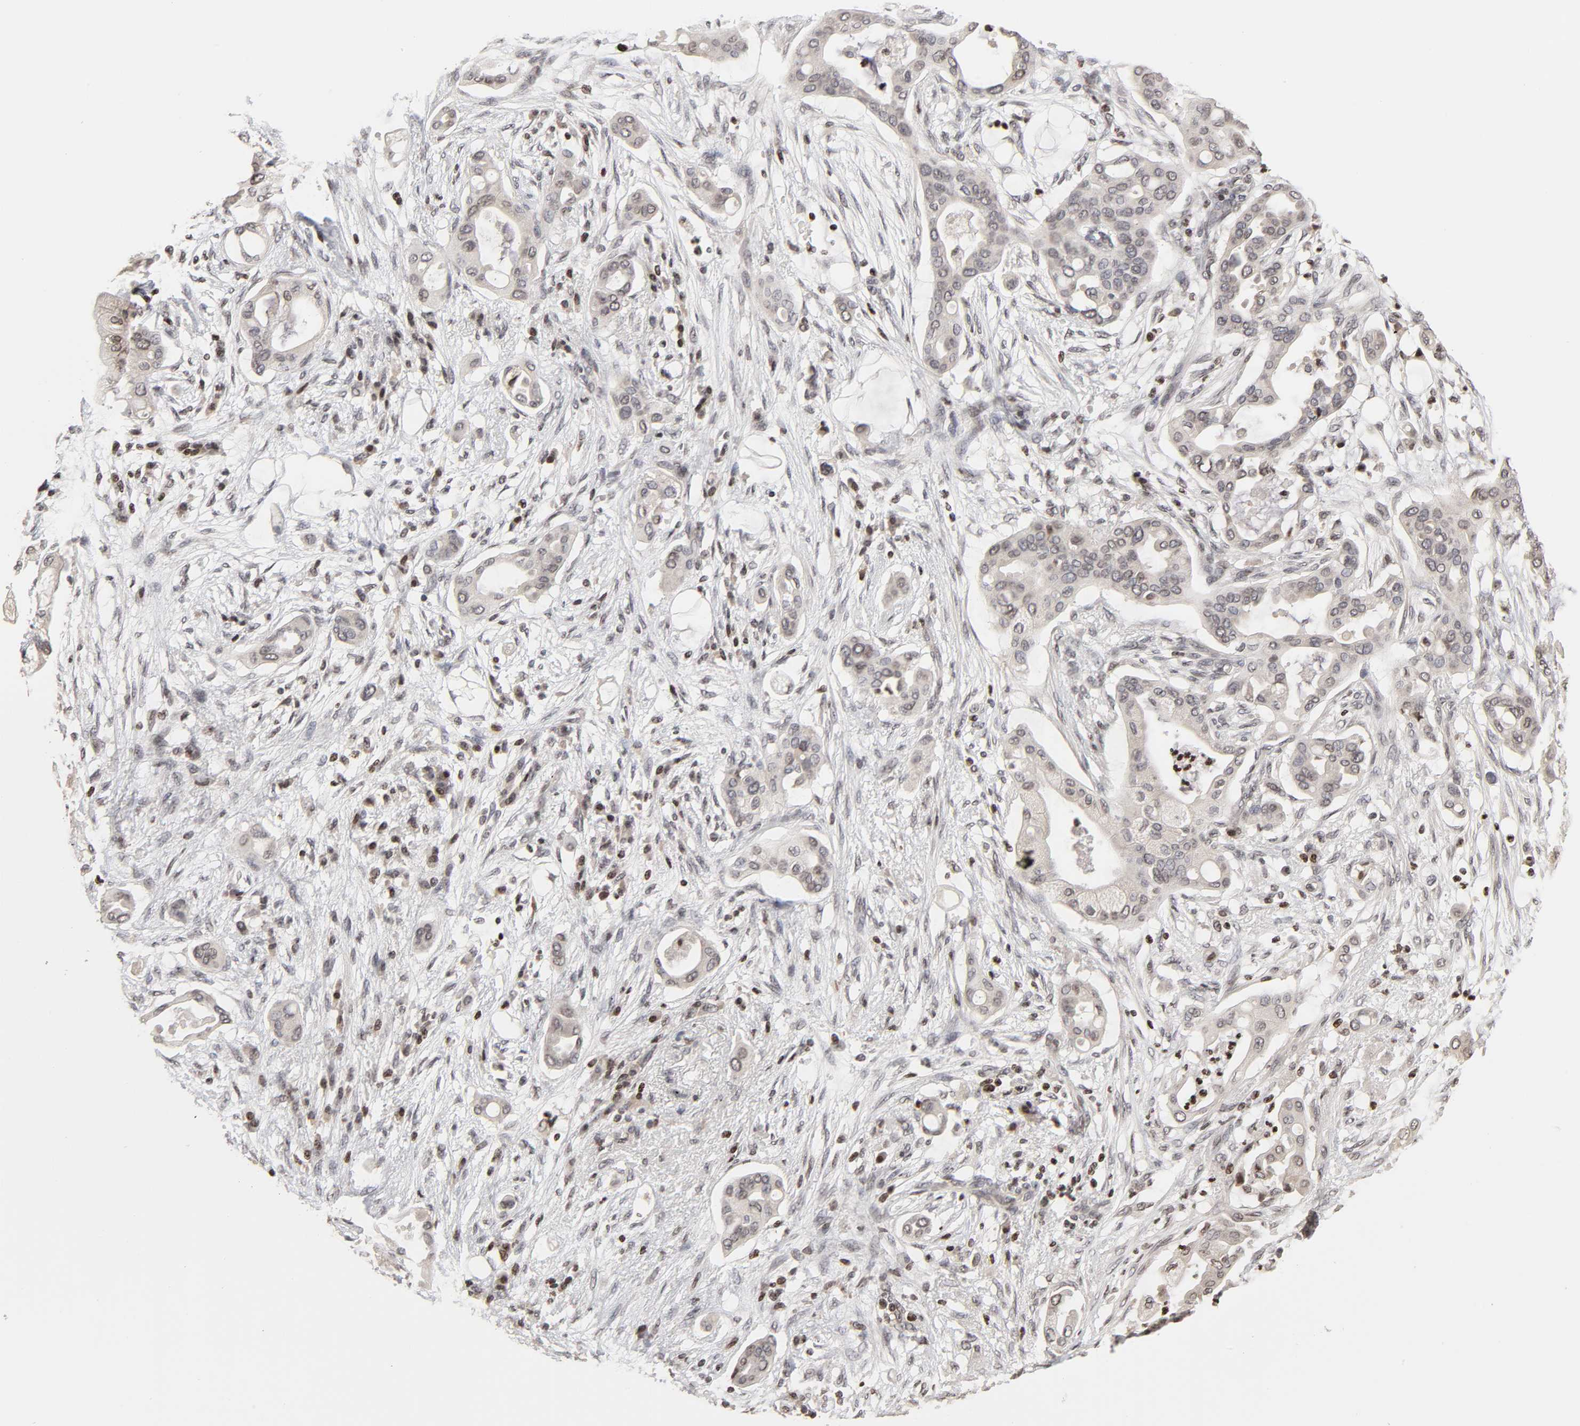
{"staining": {"intensity": "weak", "quantity": "<25%", "location": "cytoplasmic/membranous"}, "tissue": "pancreatic cancer", "cell_type": "Tumor cells", "image_type": "cancer", "snomed": [{"axis": "morphology", "description": "Adenocarcinoma, NOS"}, {"axis": "morphology", "description": "Adenocarcinoma, metastatic, NOS"}, {"axis": "topography", "description": "Lymph node"}, {"axis": "topography", "description": "Pancreas"}, {"axis": "topography", "description": "Duodenum"}], "caption": "The immunohistochemistry histopathology image has no significant staining in tumor cells of pancreatic cancer (metastatic adenocarcinoma) tissue.", "gene": "ZNF473", "patient": {"sex": "female", "age": 64}}